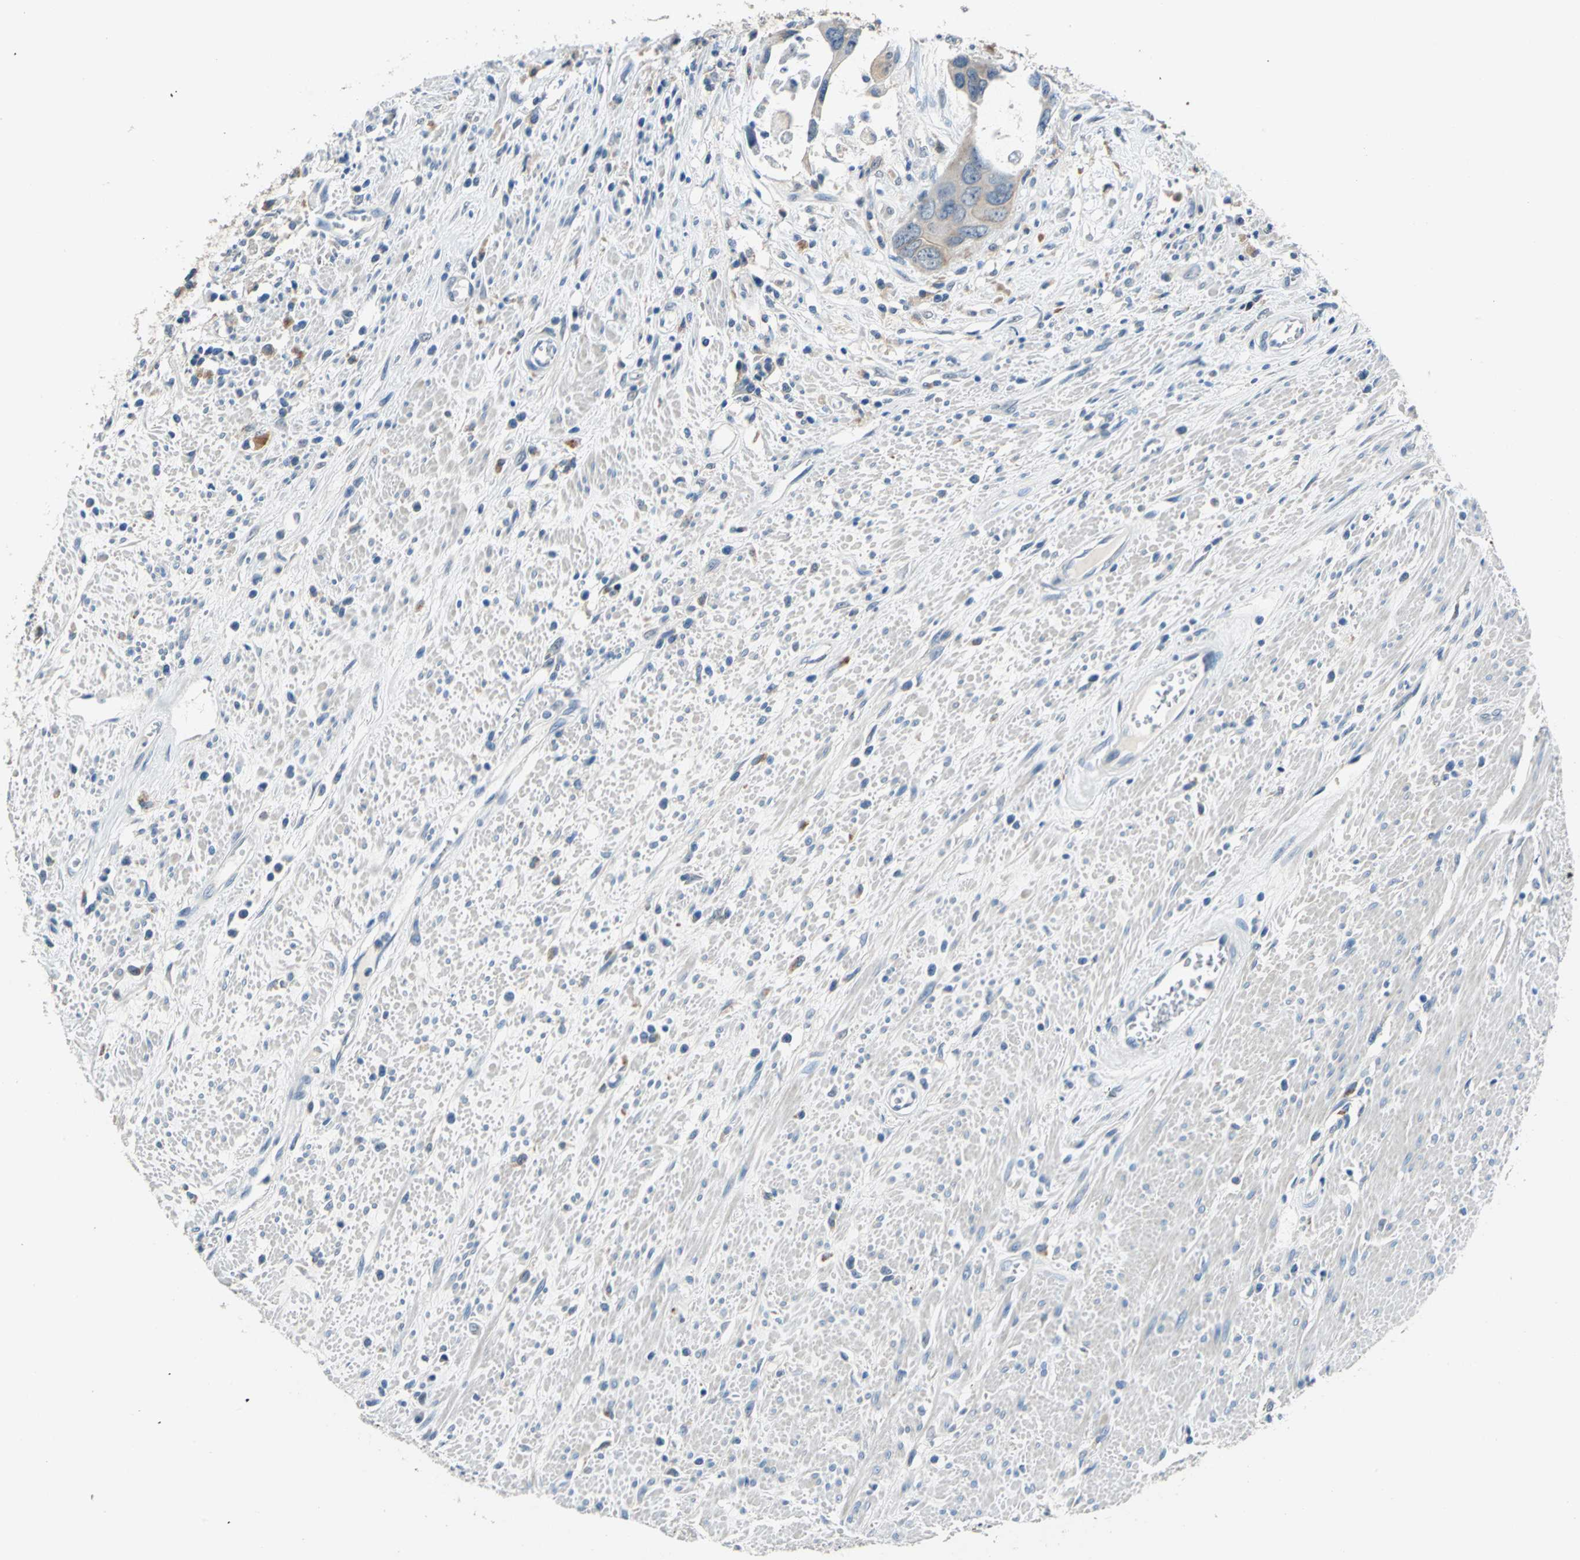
{"staining": {"intensity": "weak", "quantity": ">75%", "location": "cytoplasmic/membranous"}, "tissue": "colorectal cancer", "cell_type": "Tumor cells", "image_type": "cancer", "snomed": [{"axis": "morphology", "description": "Adenocarcinoma, NOS"}, {"axis": "topography", "description": "Rectum"}], "caption": "Immunohistochemistry (IHC) staining of colorectal cancer, which exhibits low levels of weak cytoplasmic/membranous staining in approximately >75% of tumor cells indicating weak cytoplasmic/membranous protein positivity. The staining was performed using DAB (brown) for protein detection and nuclei were counterstained in hematoxylin (blue).", "gene": "RASD2", "patient": {"sex": "male", "age": 70}}